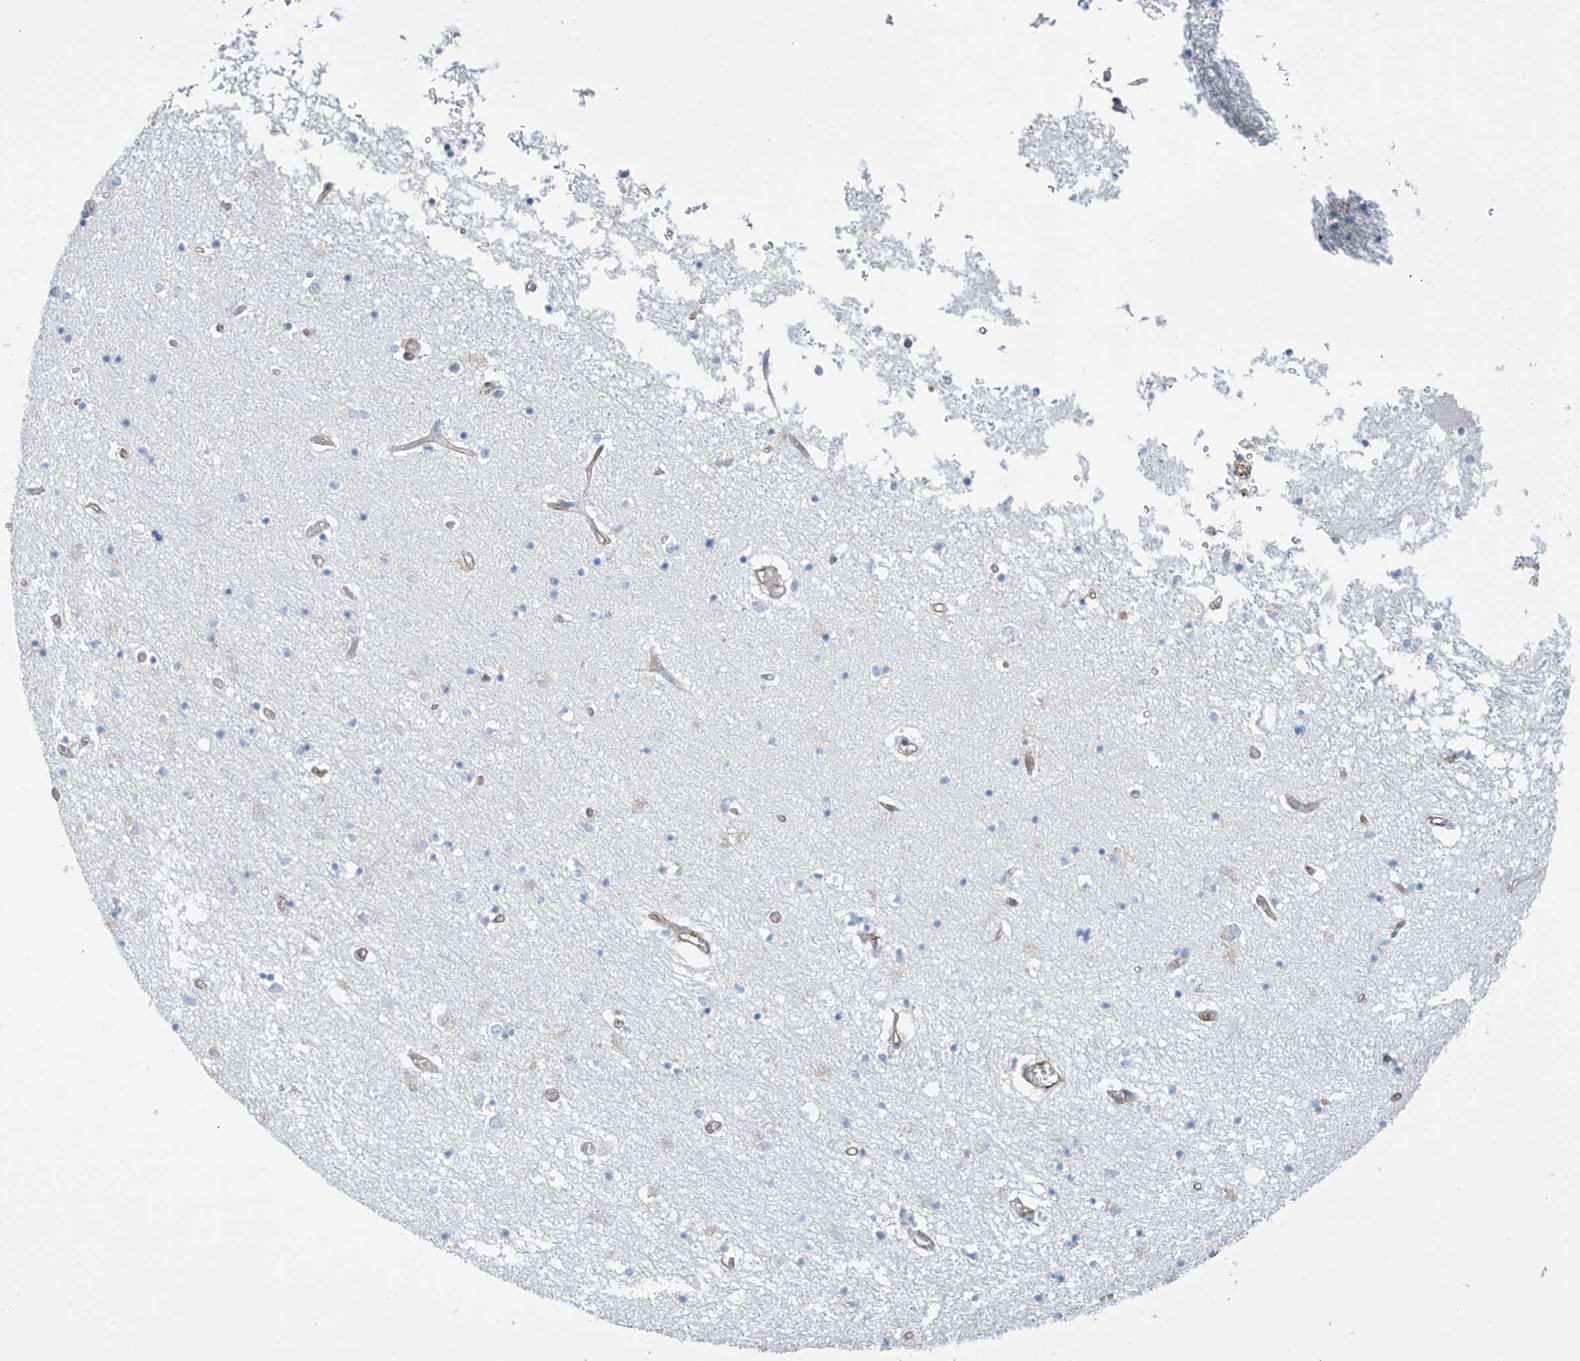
{"staining": {"intensity": "negative", "quantity": "none", "location": "none"}, "tissue": "hippocampus", "cell_type": "Glial cells", "image_type": "normal", "snomed": [{"axis": "morphology", "description": "Normal tissue, NOS"}, {"axis": "topography", "description": "Hippocampus"}], "caption": "Benign hippocampus was stained to show a protein in brown. There is no significant positivity in glial cells. (DAB immunohistochemistry (IHC), high magnification).", "gene": "ZNF846", "patient": {"sex": "male", "age": 70}}